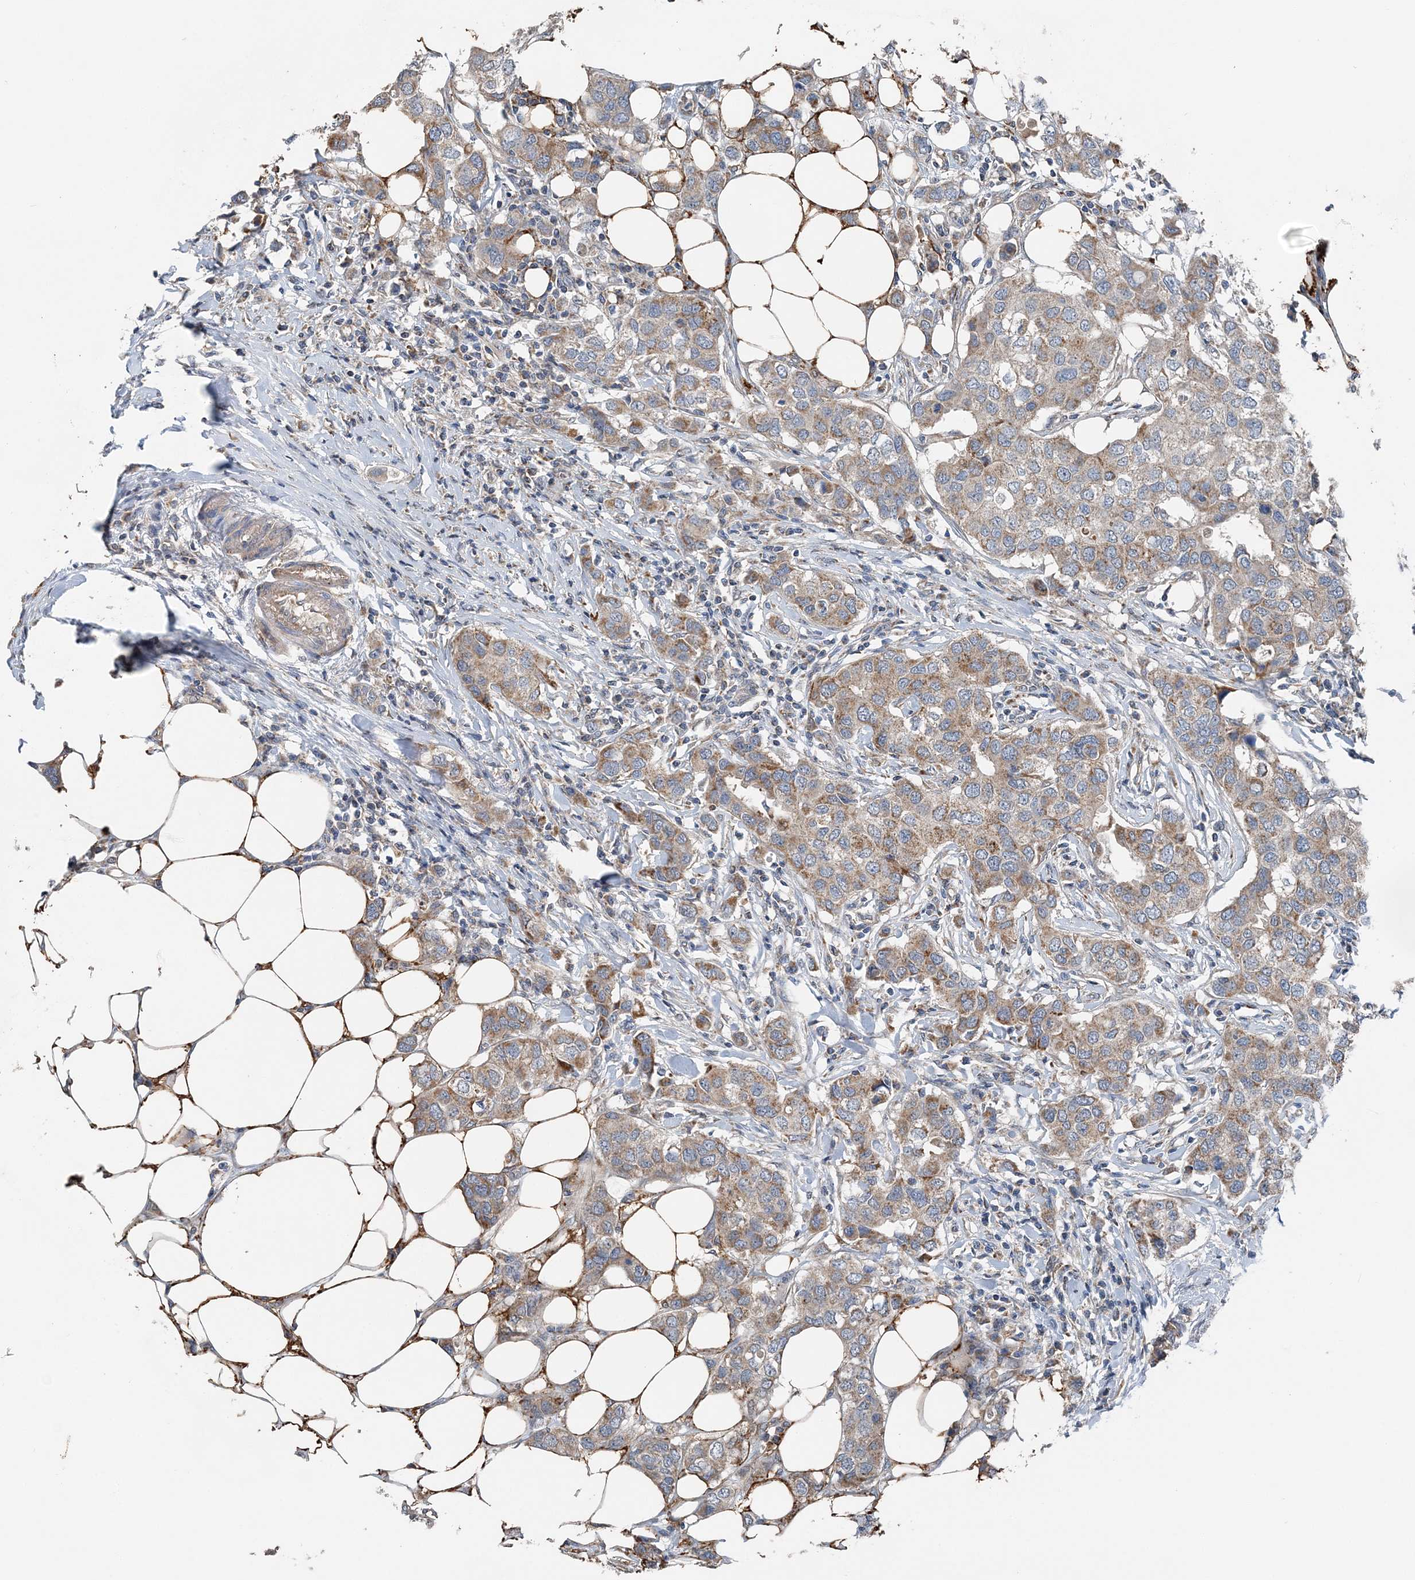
{"staining": {"intensity": "moderate", "quantity": ">75%", "location": "cytoplasmic/membranous"}, "tissue": "breast cancer", "cell_type": "Tumor cells", "image_type": "cancer", "snomed": [{"axis": "morphology", "description": "Duct carcinoma"}, {"axis": "topography", "description": "Breast"}], "caption": "Brown immunohistochemical staining in breast intraductal carcinoma demonstrates moderate cytoplasmic/membranous staining in approximately >75% of tumor cells.", "gene": "SPRY2", "patient": {"sex": "female", "age": 50}}